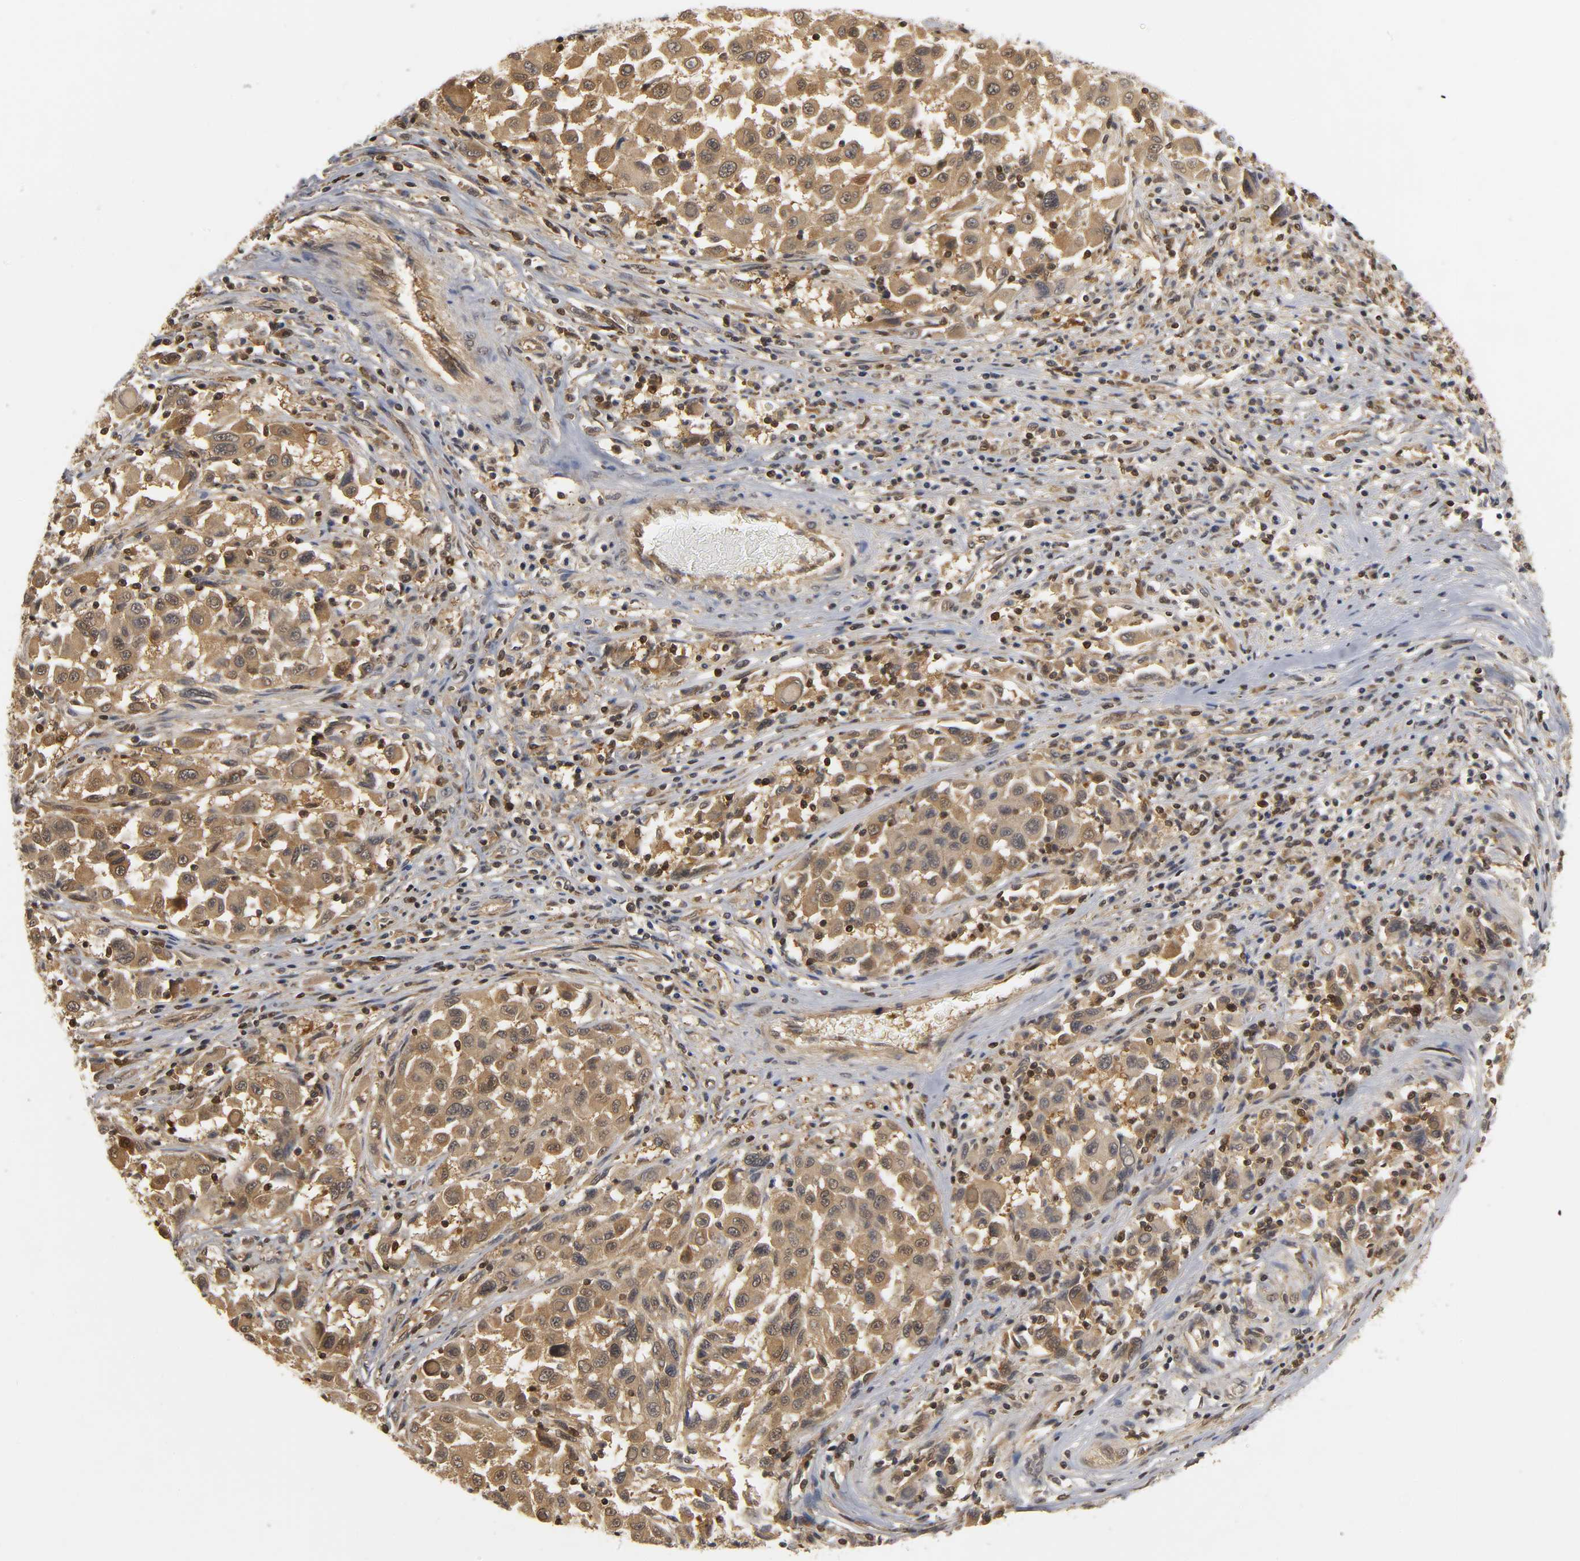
{"staining": {"intensity": "moderate", "quantity": ">75%", "location": "cytoplasmic/membranous"}, "tissue": "melanoma", "cell_type": "Tumor cells", "image_type": "cancer", "snomed": [{"axis": "morphology", "description": "Malignant melanoma, Metastatic site"}, {"axis": "topography", "description": "Lymph node"}], "caption": "Protein staining of melanoma tissue reveals moderate cytoplasmic/membranous staining in about >75% of tumor cells. The protein of interest is stained brown, and the nuclei are stained in blue (DAB (3,3'-diaminobenzidine) IHC with brightfield microscopy, high magnification).", "gene": "PARK7", "patient": {"sex": "male", "age": 61}}